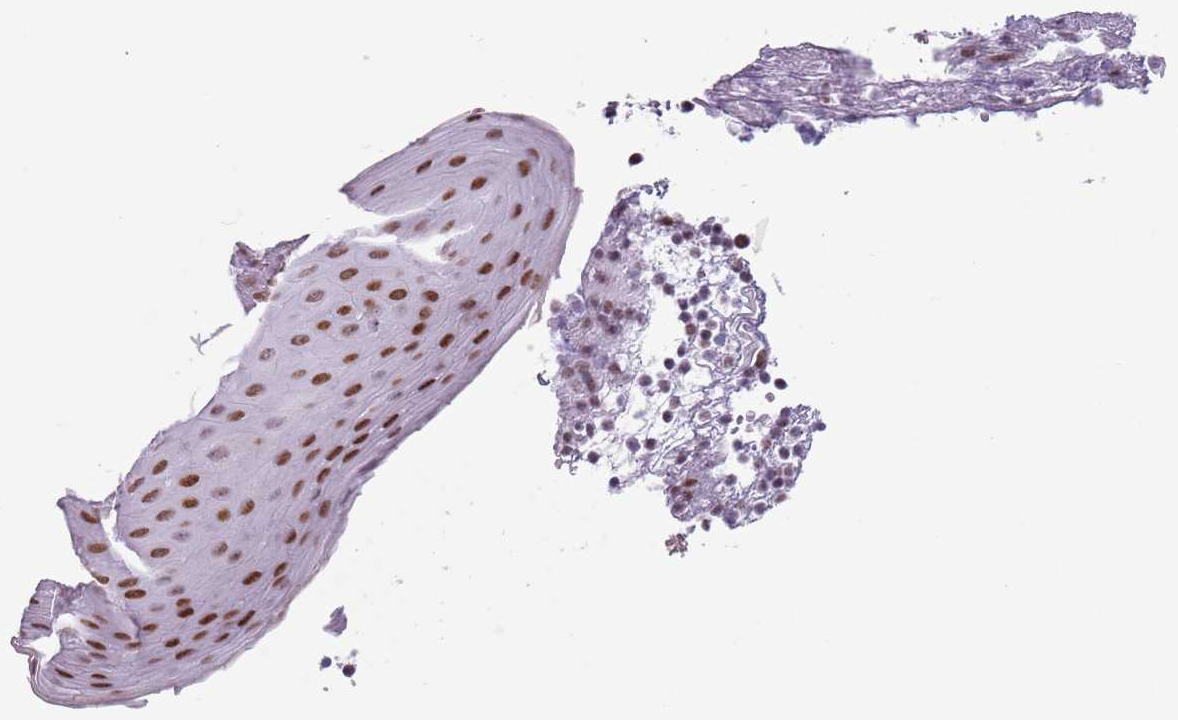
{"staining": {"intensity": "moderate", "quantity": ">75%", "location": "nuclear"}, "tissue": "tonsil", "cell_type": "Germinal center cells", "image_type": "normal", "snomed": [{"axis": "morphology", "description": "Normal tissue, NOS"}, {"axis": "topography", "description": "Tonsil"}], "caption": "A medium amount of moderate nuclear positivity is appreciated in about >75% of germinal center cells in benign tonsil.", "gene": "FAM104B", "patient": {"sex": "female", "age": 19}}